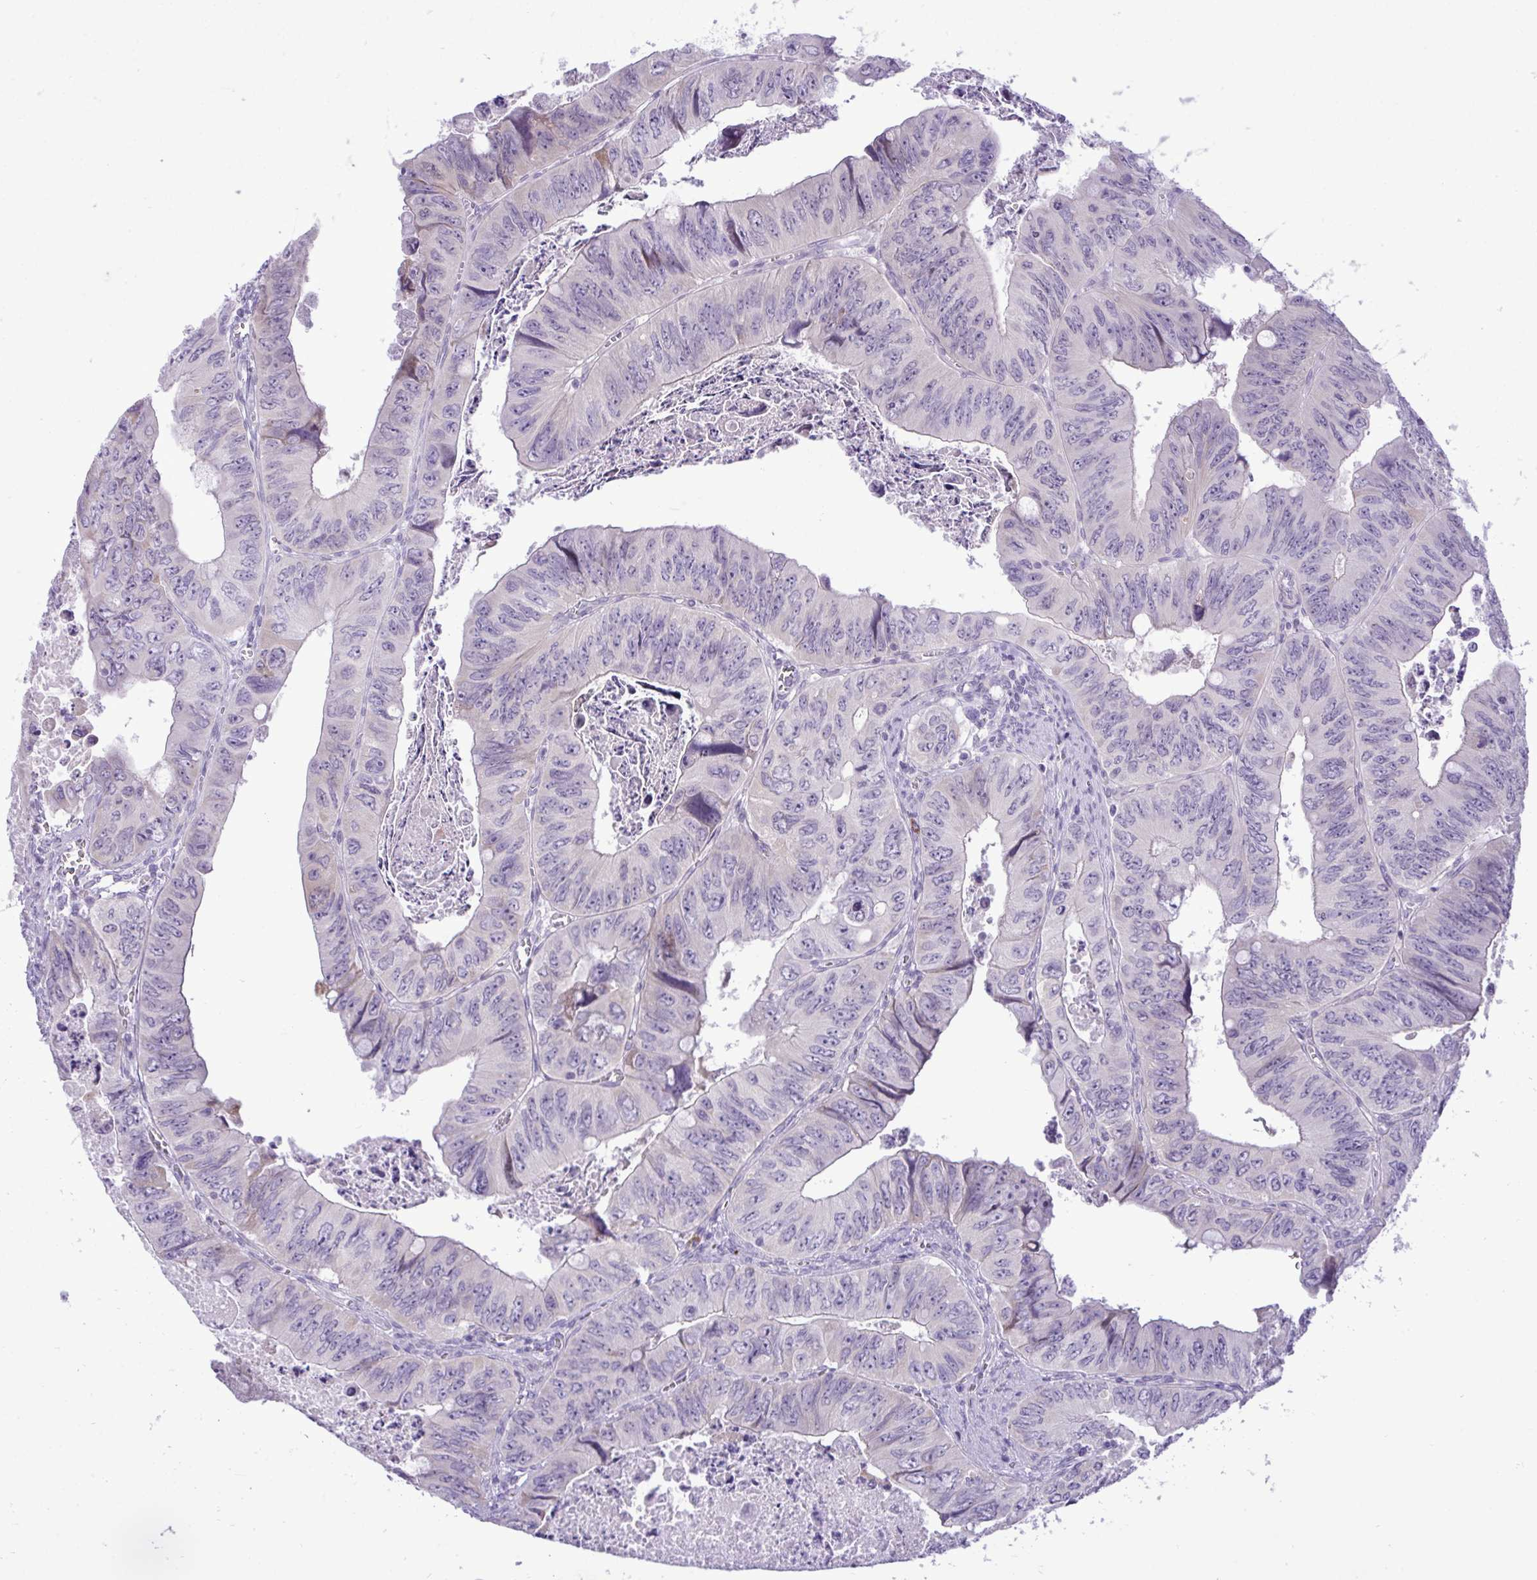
{"staining": {"intensity": "negative", "quantity": "none", "location": "none"}, "tissue": "colorectal cancer", "cell_type": "Tumor cells", "image_type": "cancer", "snomed": [{"axis": "morphology", "description": "Adenocarcinoma, NOS"}, {"axis": "topography", "description": "Colon"}], "caption": "An immunohistochemistry histopathology image of adenocarcinoma (colorectal) is shown. There is no staining in tumor cells of adenocarcinoma (colorectal). (DAB IHC with hematoxylin counter stain).", "gene": "SPAG1", "patient": {"sex": "female", "age": 84}}